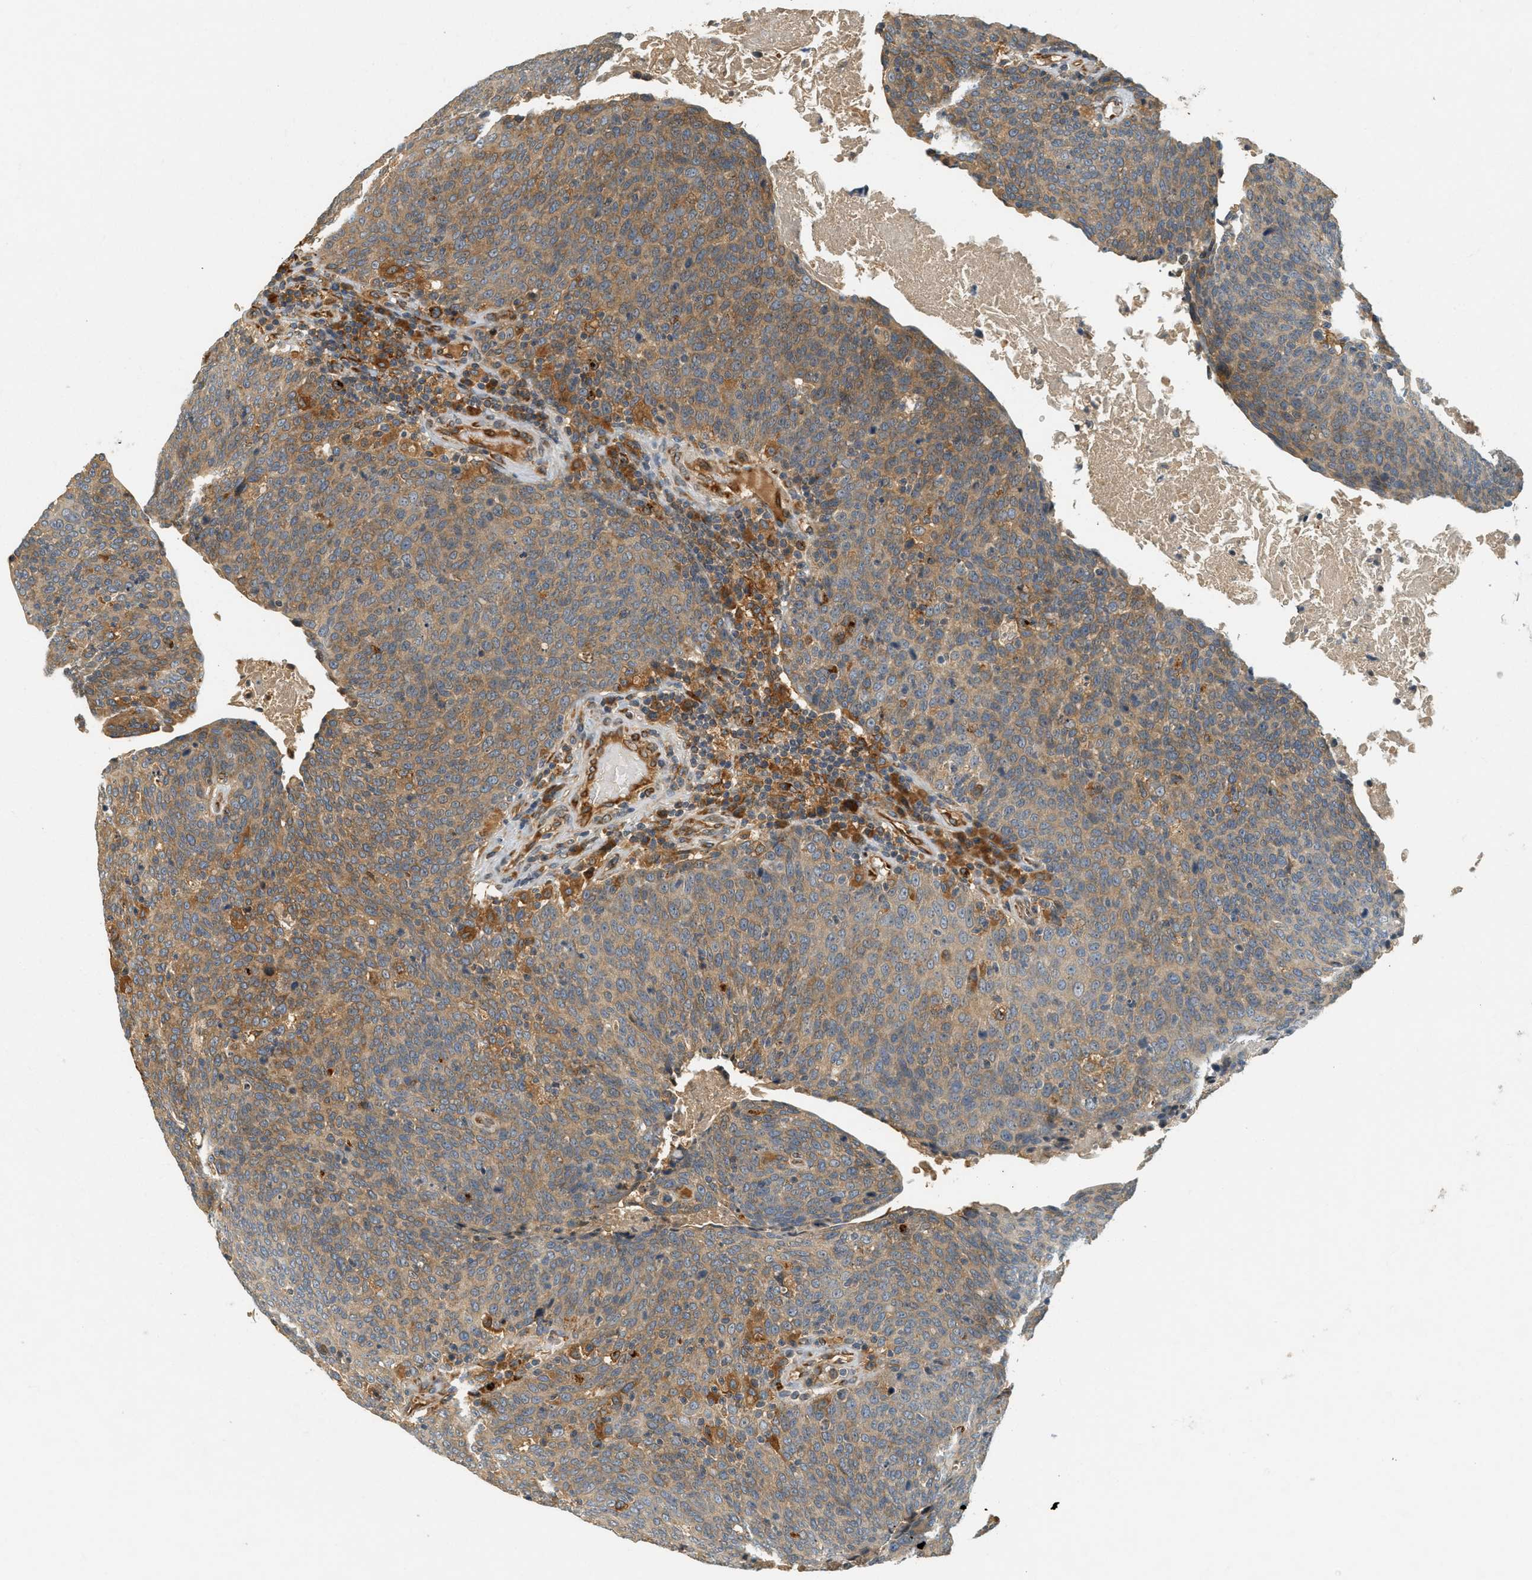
{"staining": {"intensity": "moderate", "quantity": ">75%", "location": "cytoplasmic/membranous"}, "tissue": "head and neck cancer", "cell_type": "Tumor cells", "image_type": "cancer", "snomed": [{"axis": "morphology", "description": "Squamous cell carcinoma, NOS"}, {"axis": "morphology", "description": "Squamous cell carcinoma, metastatic, NOS"}, {"axis": "topography", "description": "Lymph node"}, {"axis": "topography", "description": "Head-Neck"}], "caption": "This histopathology image reveals head and neck cancer stained with immunohistochemistry (IHC) to label a protein in brown. The cytoplasmic/membranous of tumor cells show moderate positivity for the protein. Nuclei are counter-stained blue.", "gene": "PDK1", "patient": {"sex": "male", "age": 62}}